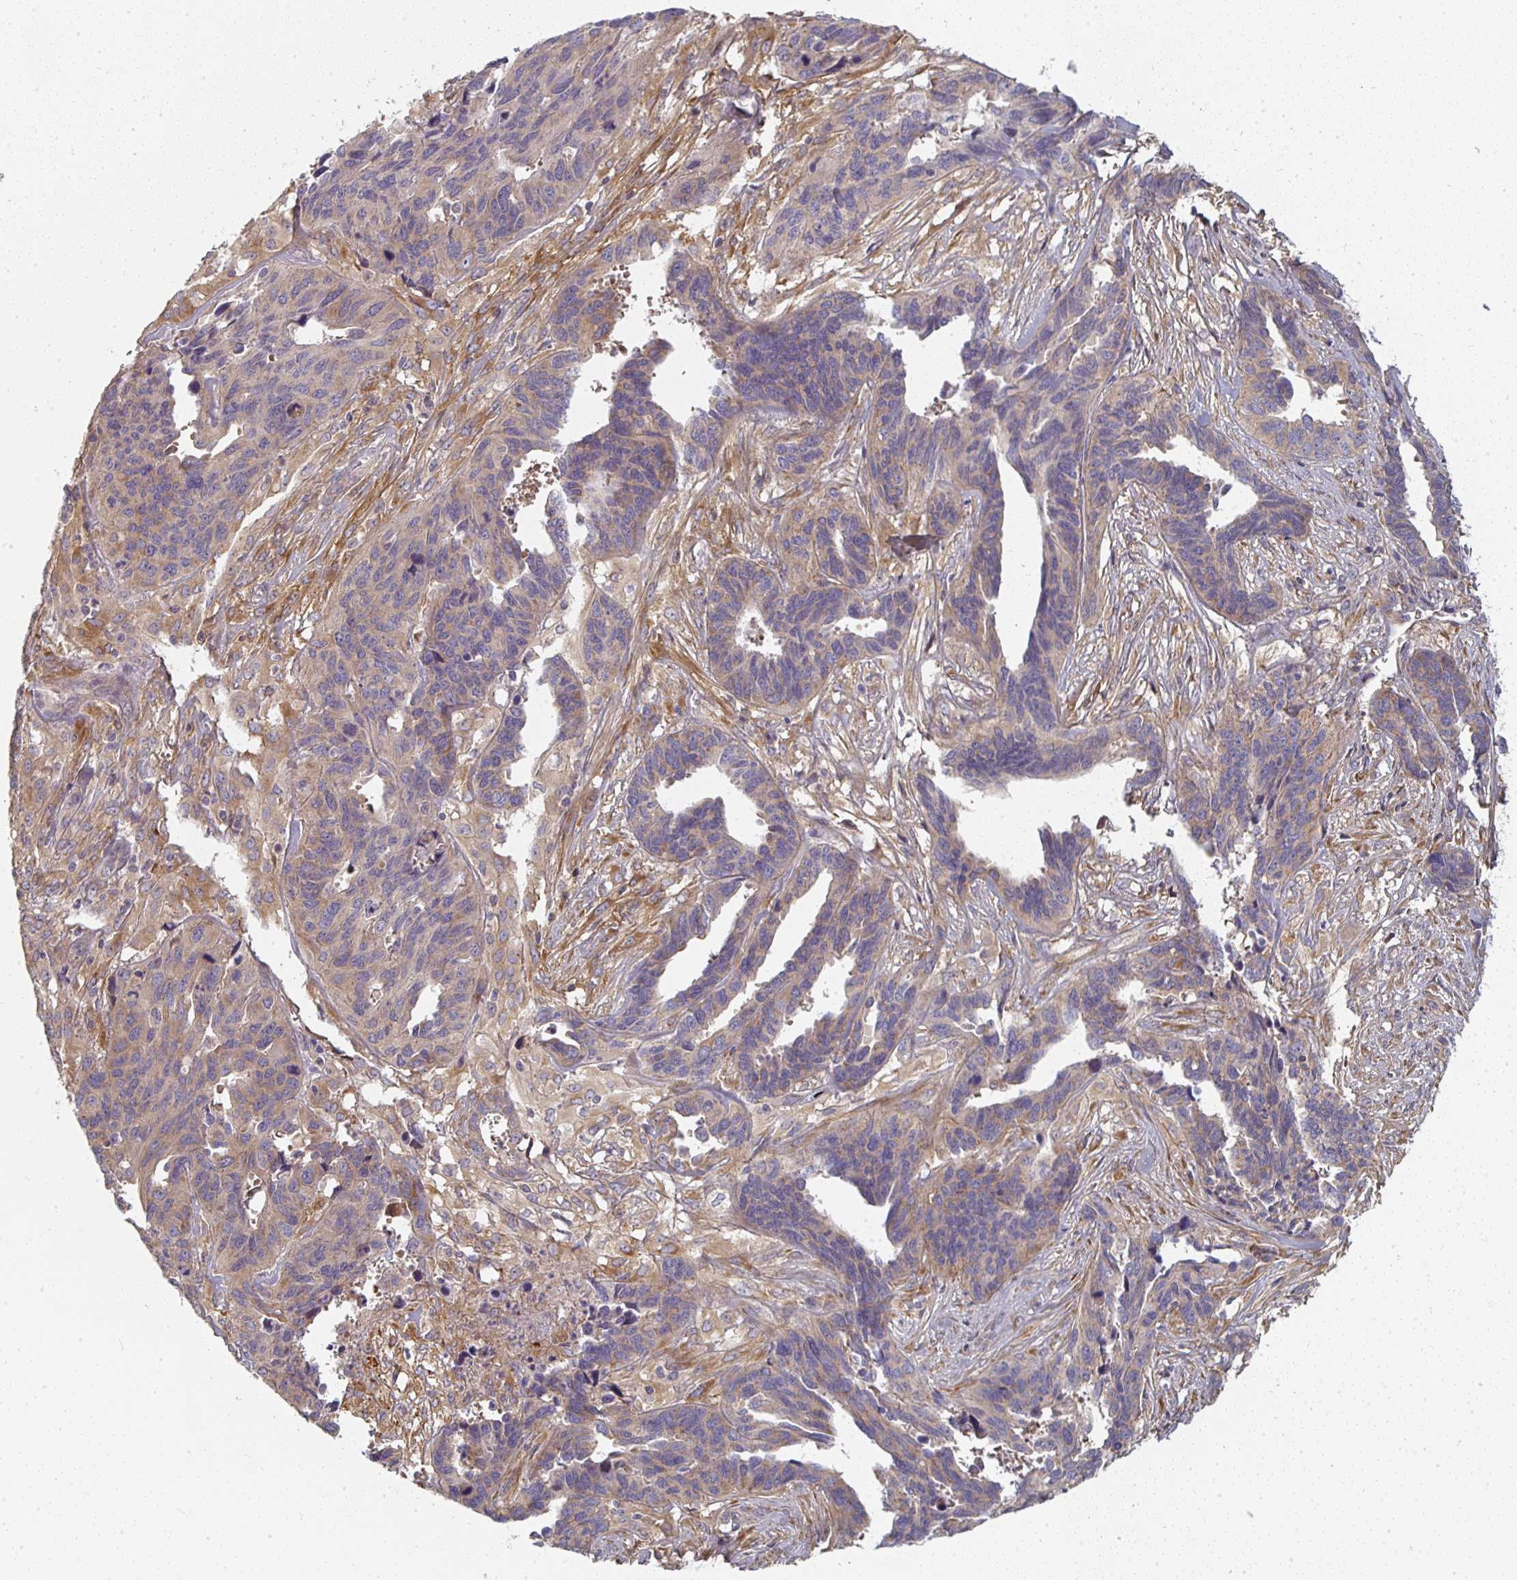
{"staining": {"intensity": "weak", "quantity": "25%-75%", "location": "cytoplasmic/membranous"}, "tissue": "ovarian cancer", "cell_type": "Tumor cells", "image_type": "cancer", "snomed": [{"axis": "morphology", "description": "Cystadenocarcinoma, serous, NOS"}, {"axis": "topography", "description": "Ovary"}], "caption": "A brown stain labels weak cytoplasmic/membranous staining of a protein in ovarian cancer tumor cells. The protein of interest is stained brown, and the nuclei are stained in blue (DAB (3,3'-diaminobenzidine) IHC with brightfield microscopy, high magnification).", "gene": "CTHRC1", "patient": {"sex": "female", "age": 64}}